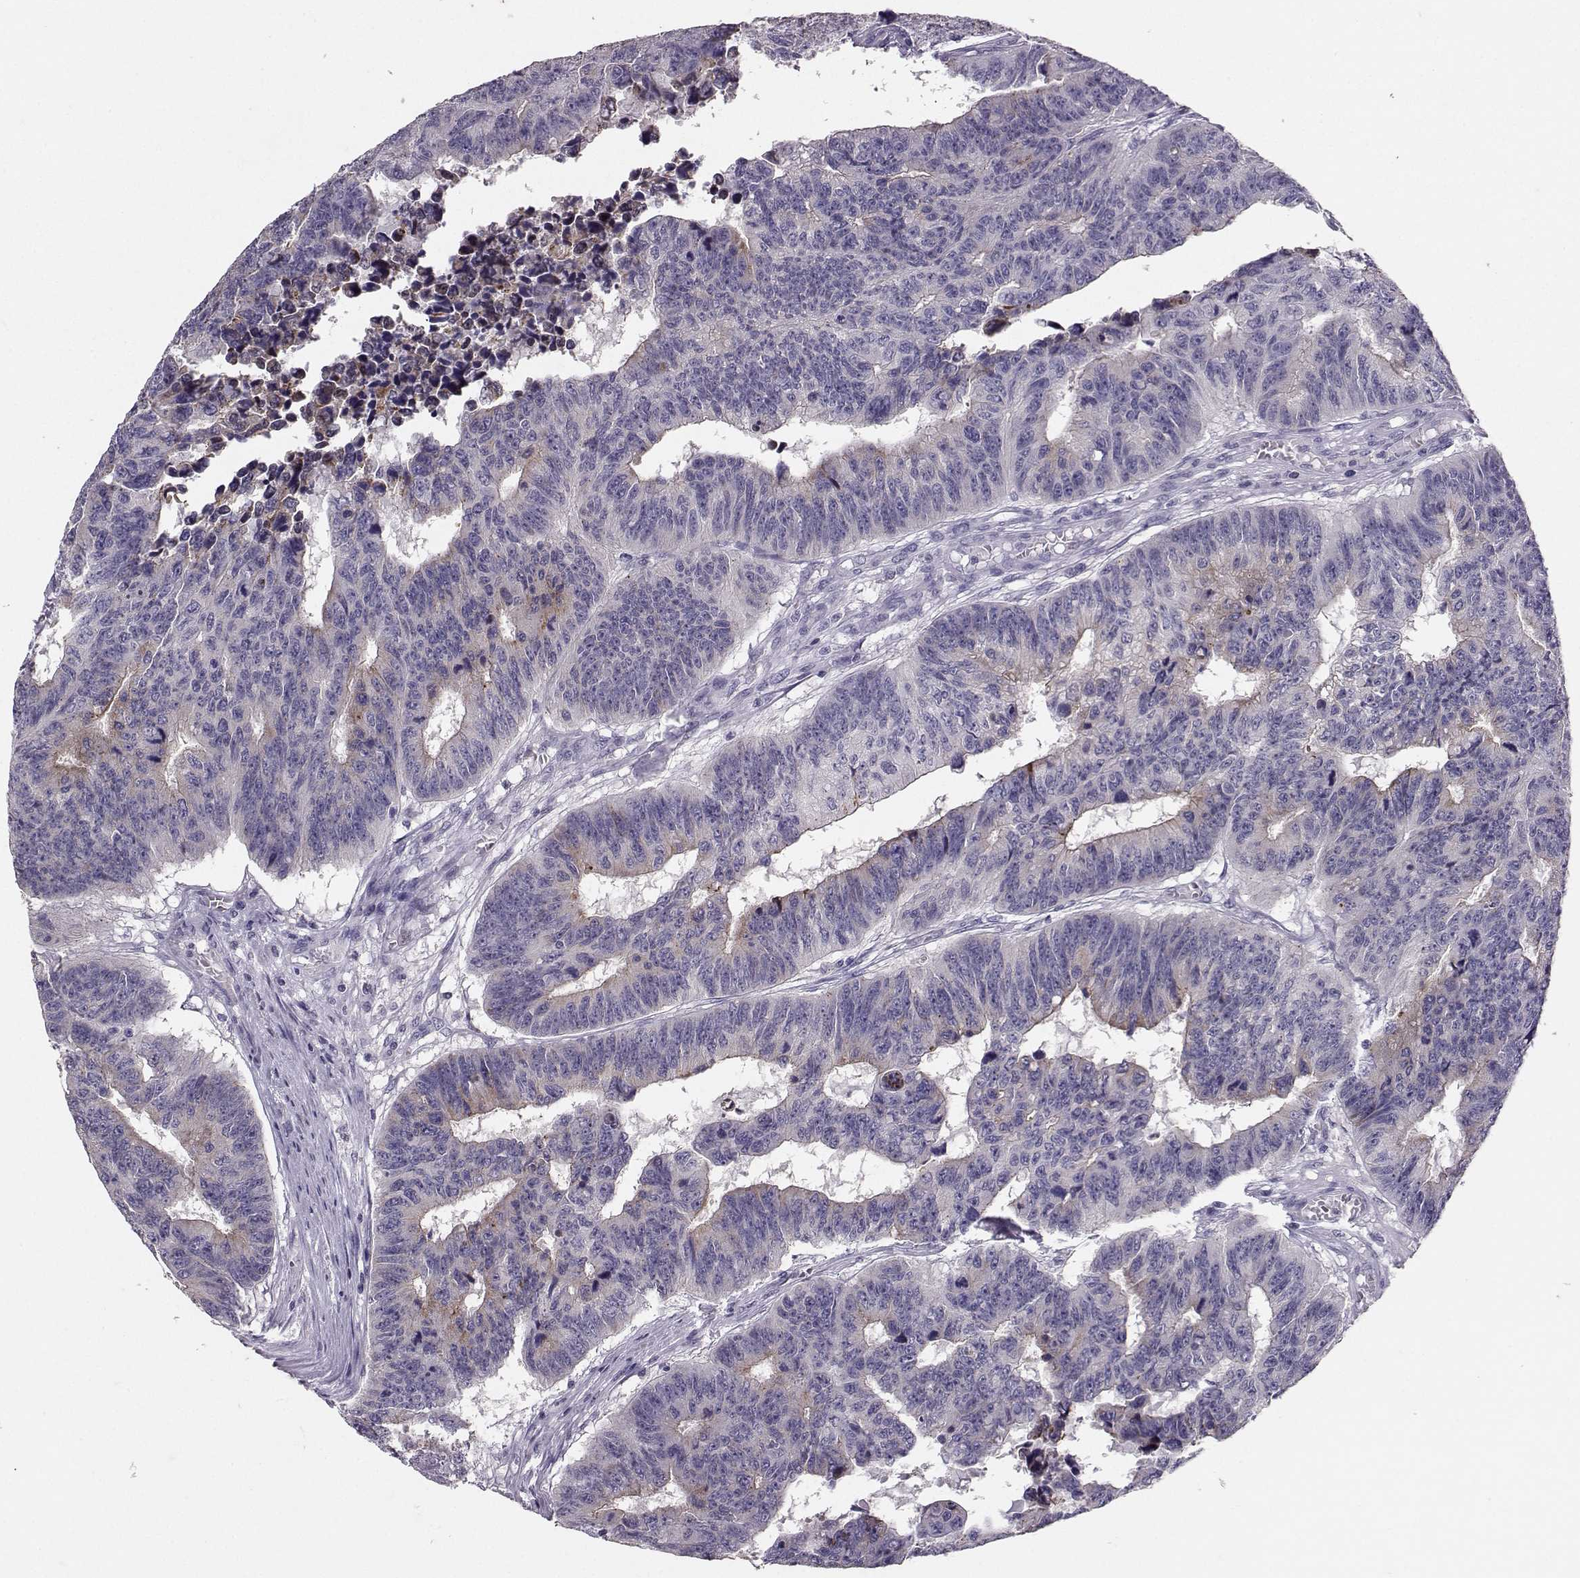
{"staining": {"intensity": "moderate", "quantity": "<25%", "location": "cytoplasmic/membranous"}, "tissue": "colorectal cancer", "cell_type": "Tumor cells", "image_type": "cancer", "snomed": [{"axis": "morphology", "description": "Adenocarcinoma, NOS"}, {"axis": "topography", "description": "Appendix"}, {"axis": "topography", "description": "Colon"}, {"axis": "topography", "description": "Cecum"}, {"axis": "topography", "description": "Colon asc"}], "caption": "Adenocarcinoma (colorectal) stained with DAB IHC shows low levels of moderate cytoplasmic/membranous positivity in approximately <25% of tumor cells.", "gene": "PKP2", "patient": {"sex": "female", "age": 85}}